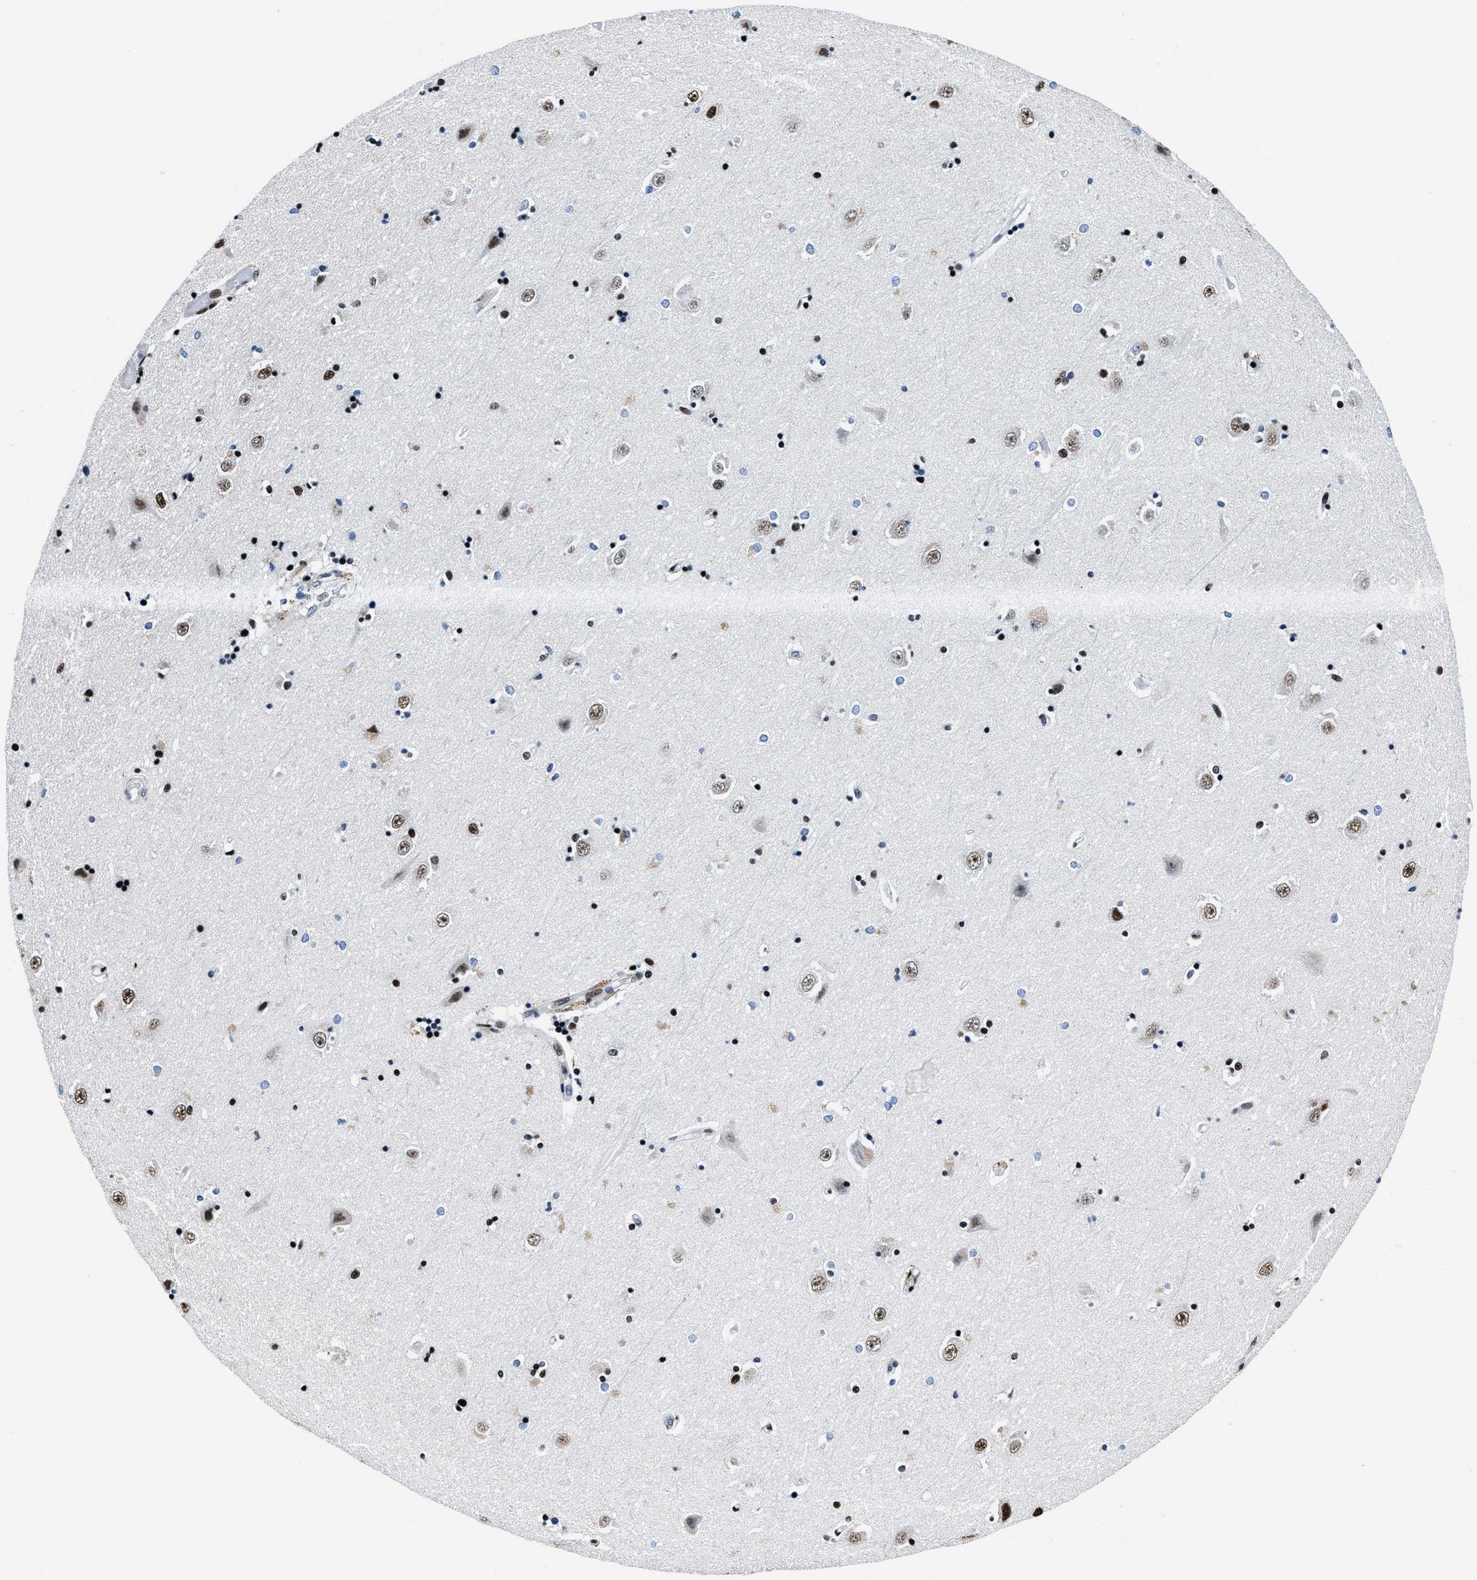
{"staining": {"intensity": "strong", "quantity": "25%-75%", "location": "nuclear"}, "tissue": "hippocampus", "cell_type": "Glial cells", "image_type": "normal", "snomed": [{"axis": "morphology", "description": "Normal tissue, NOS"}, {"axis": "topography", "description": "Hippocampus"}], "caption": "High-magnification brightfield microscopy of benign hippocampus stained with DAB (brown) and counterstained with hematoxylin (blue). glial cells exhibit strong nuclear staining is appreciated in about25%-75% of cells.", "gene": "PPIE", "patient": {"sex": "male", "age": 45}}